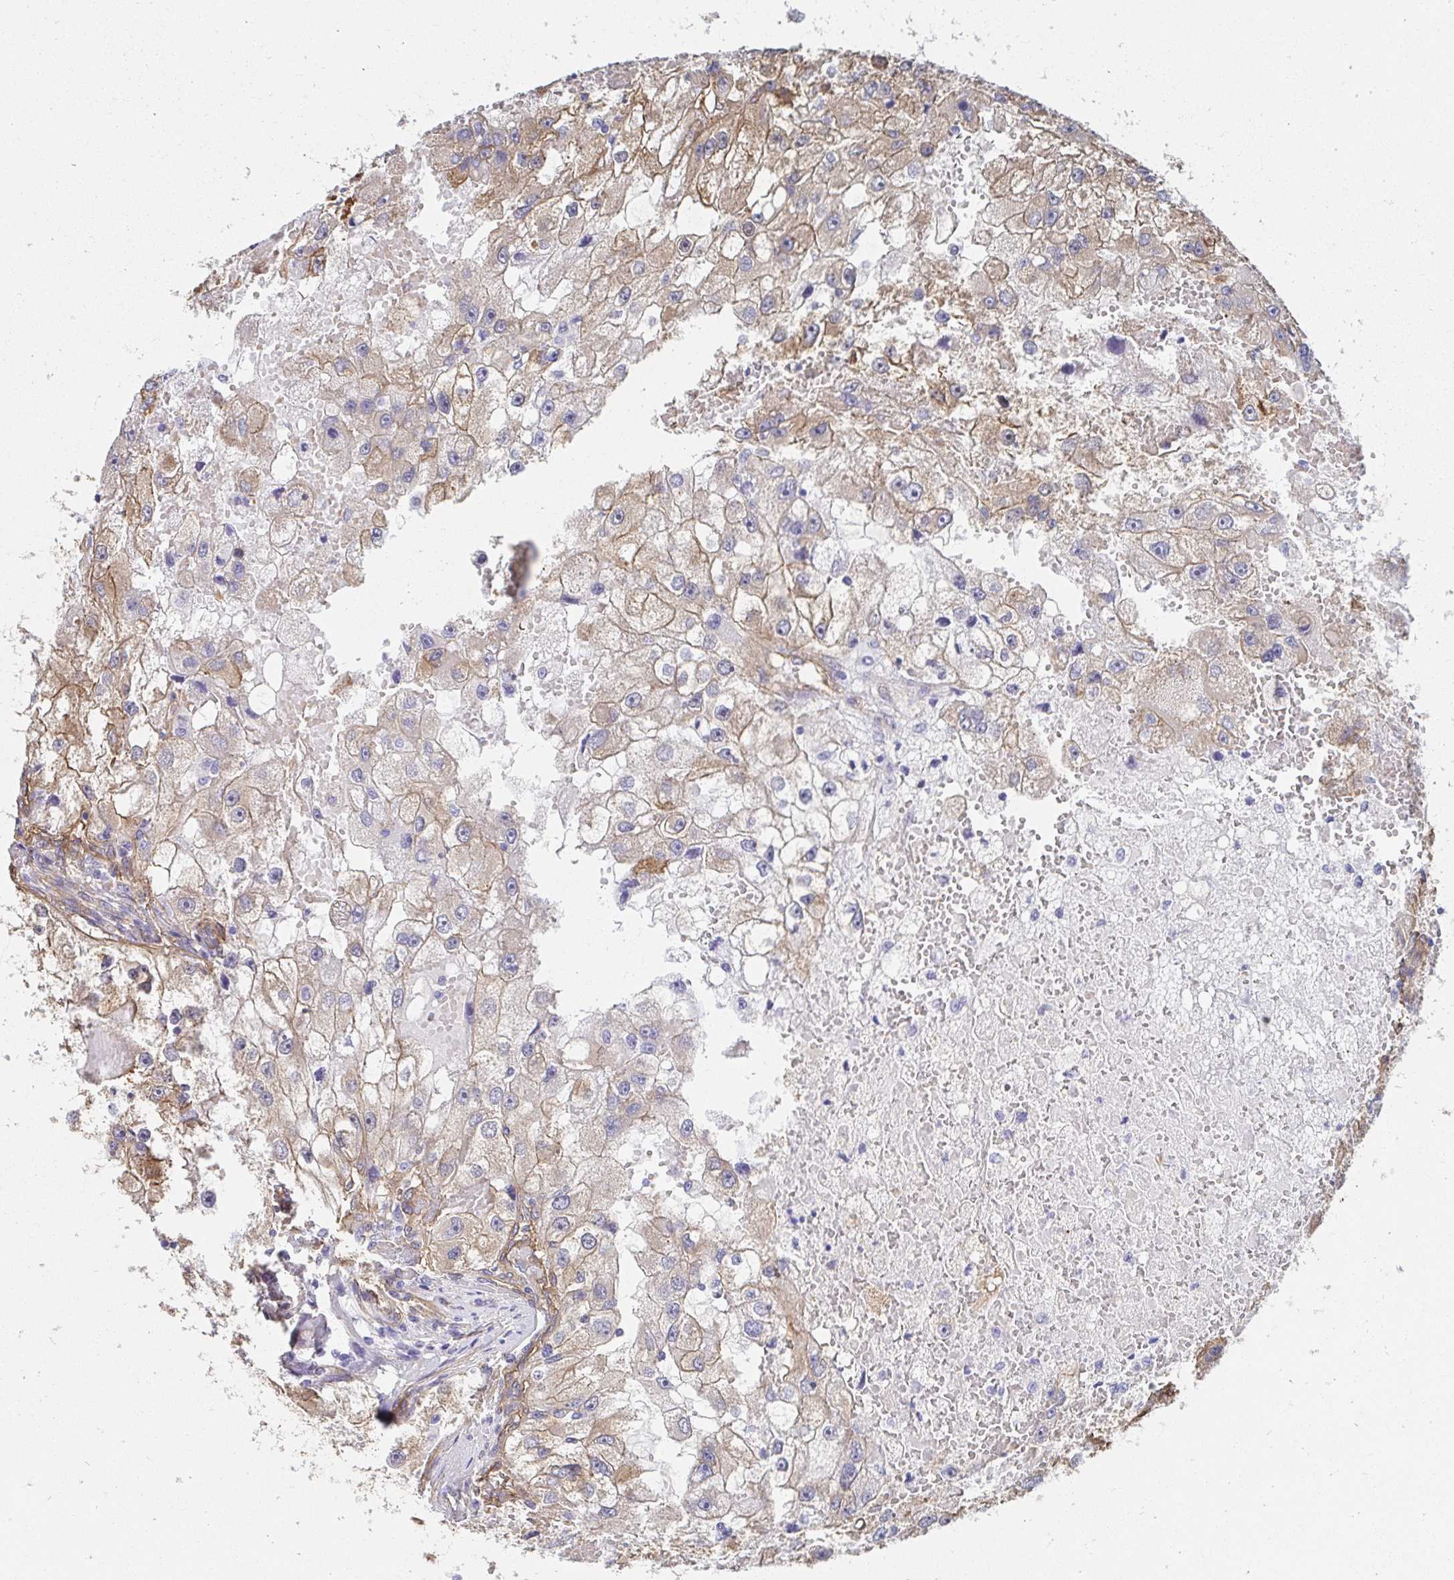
{"staining": {"intensity": "moderate", "quantity": "25%-75%", "location": "cytoplasmic/membranous"}, "tissue": "renal cancer", "cell_type": "Tumor cells", "image_type": "cancer", "snomed": [{"axis": "morphology", "description": "Adenocarcinoma, NOS"}, {"axis": "topography", "description": "Kidney"}], "caption": "DAB immunohistochemical staining of renal cancer reveals moderate cytoplasmic/membranous protein positivity in about 25%-75% of tumor cells.", "gene": "CTTN", "patient": {"sex": "male", "age": 63}}